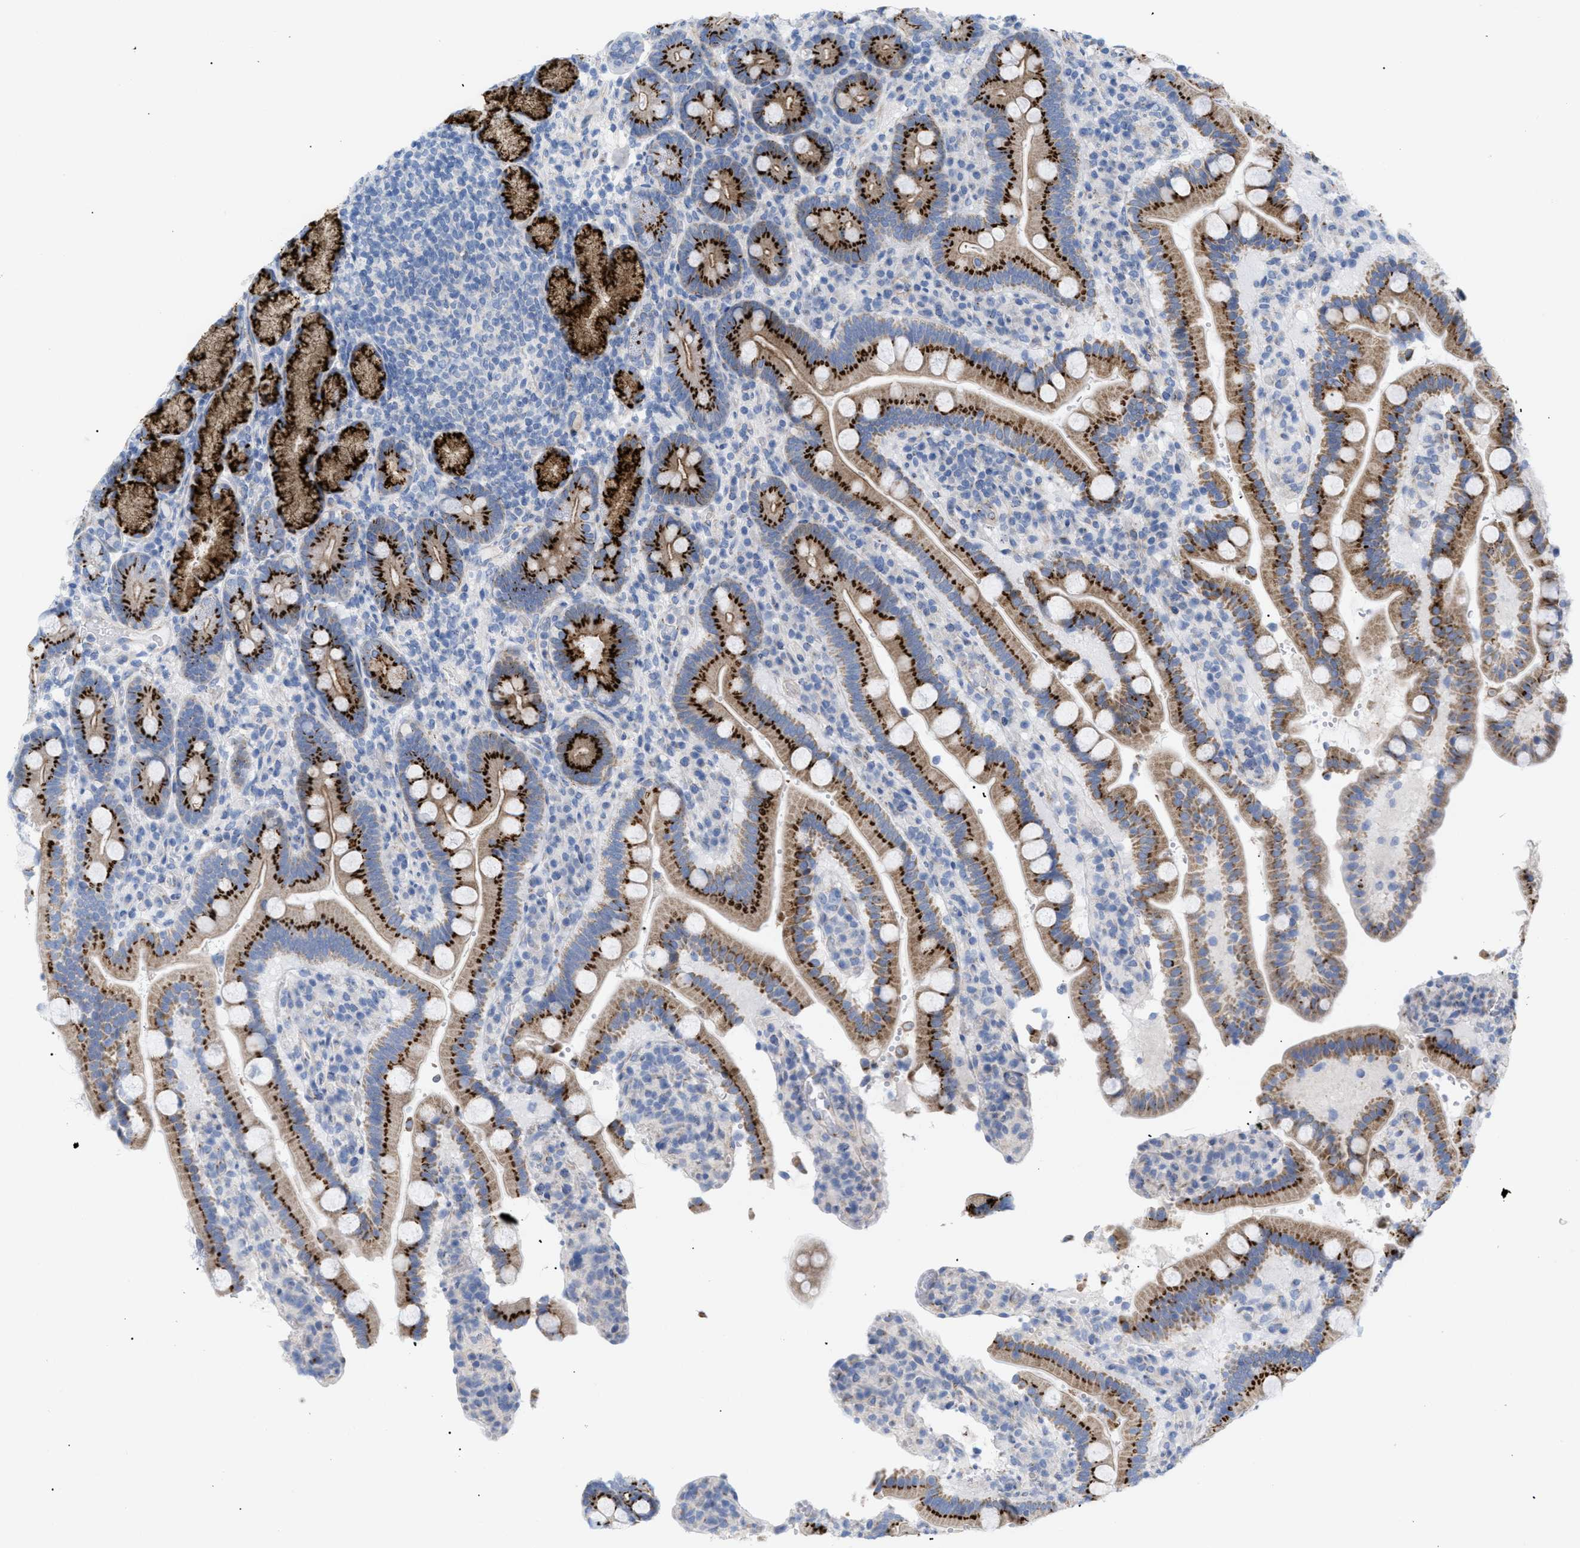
{"staining": {"intensity": "strong", "quantity": ">75%", "location": "cytoplasmic/membranous"}, "tissue": "duodenum", "cell_type": "Glandular cells", "image_type": "normal", "snomed": [{"axis": "morphology", "description": "Normal tissue, NOS"}, {"axis": "topography", "description": "Small intestine, NOS"}], "caption": "This is an image of immunohistochemistry (IHC) staining of benign duodenum, which shows strong positivity in the cytoplasmic/membranous of glandular cells.", "gene": "TMEM17", "patient": {"sex": "female", "age": 71}}